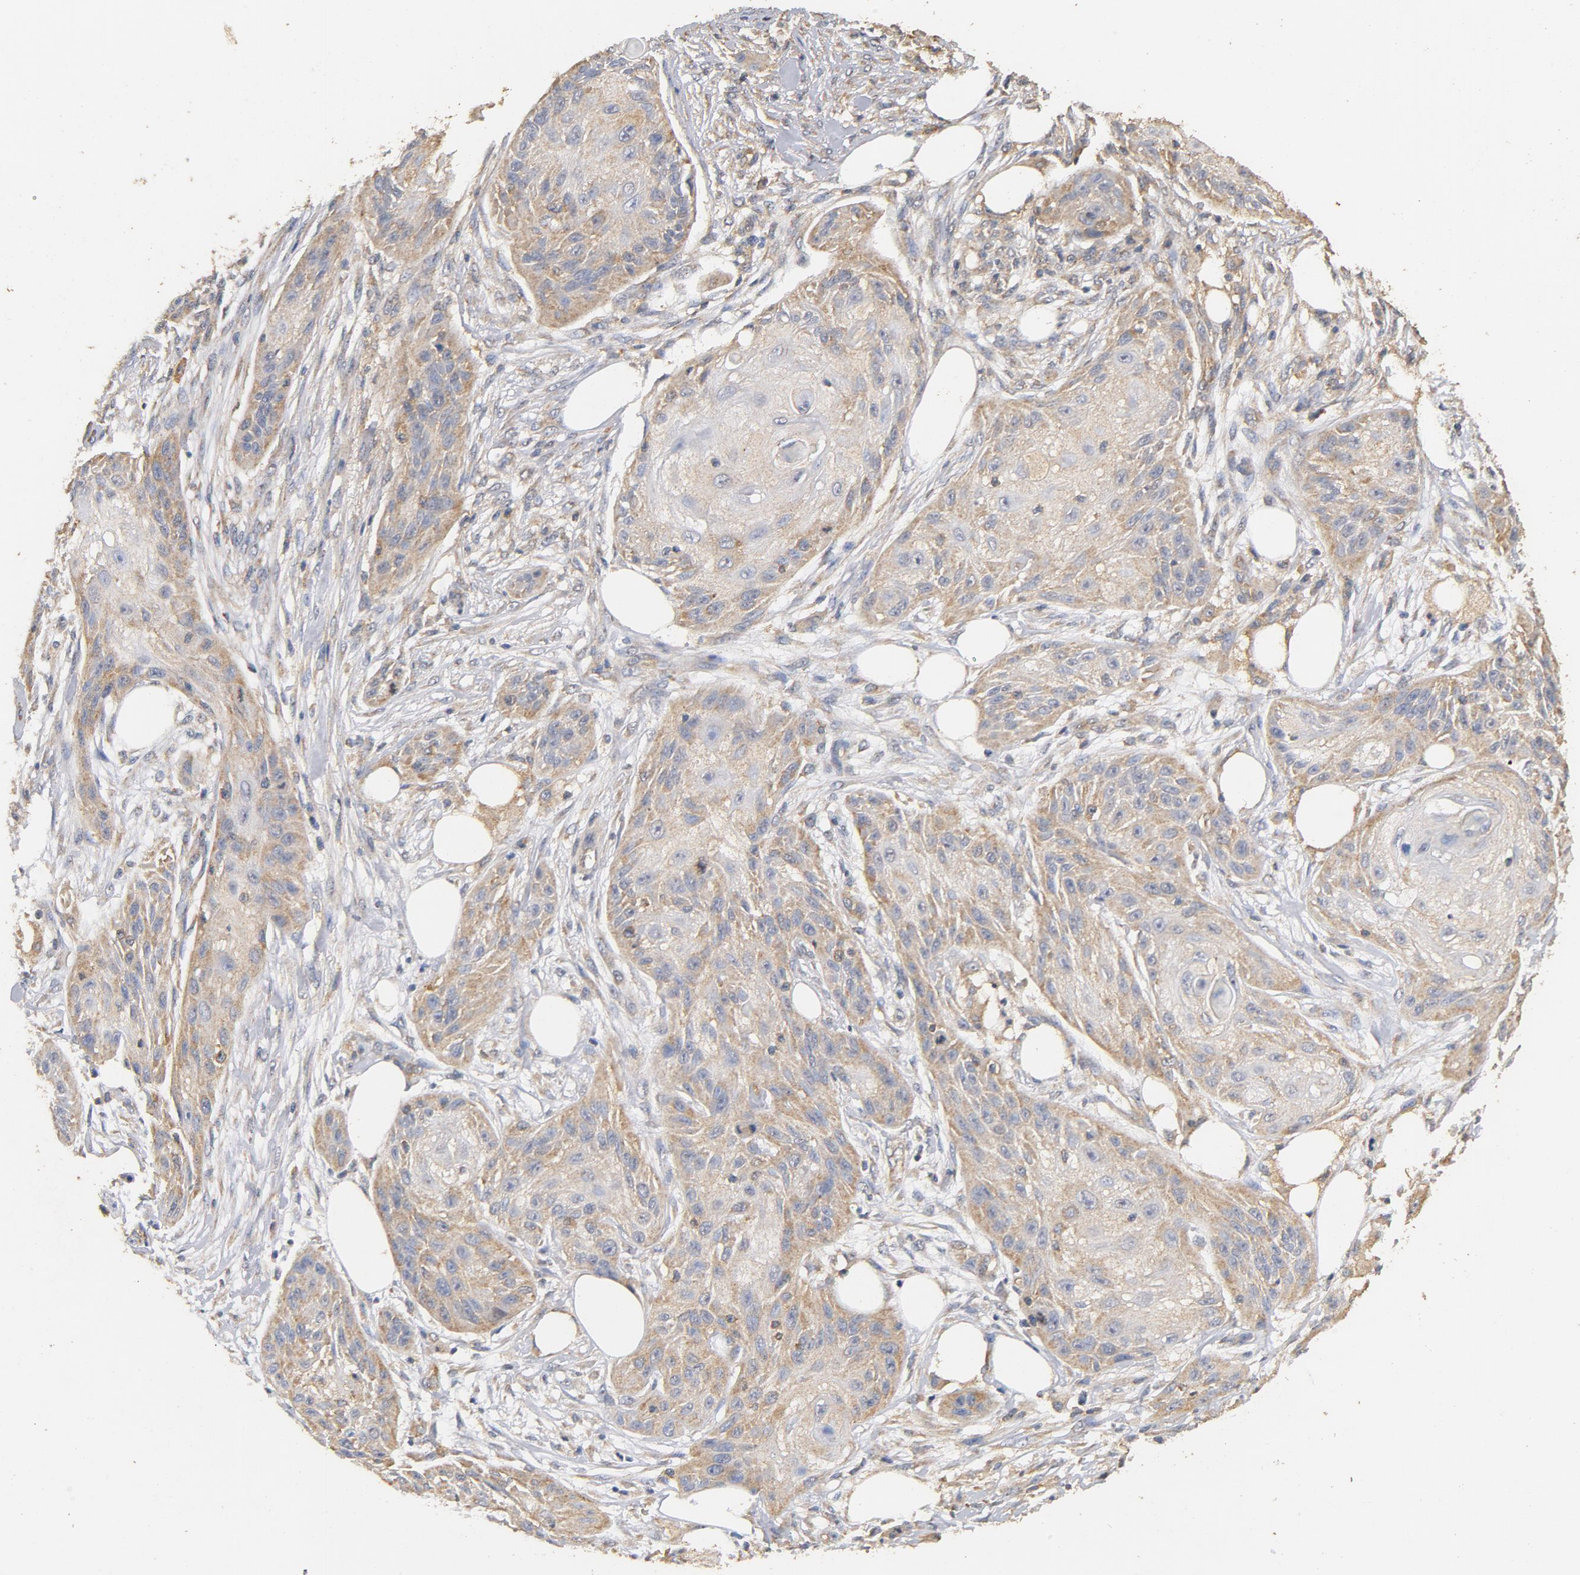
{"staining": {"intensity": "weak", "quantity": ">75%", "location": "cytoplasmic/membranous"}, "tissue": "skin cancer", "cell_type": "Tumor cells", "image_type": "cancer", "snomed": [{"axis": "morphology", "description": "Squamous cell carcinoma, NOS"}, {"axis": "topography", "description": "Skin"}], "caption": "The image demonstrates staining of squamous cell carcinoma (skin), revealing weak cytoplasmic/membranous protein expression (brown color) within tumor cells.", "gene": "DDX6", "patient": {"sex": "male", "age": 86}}